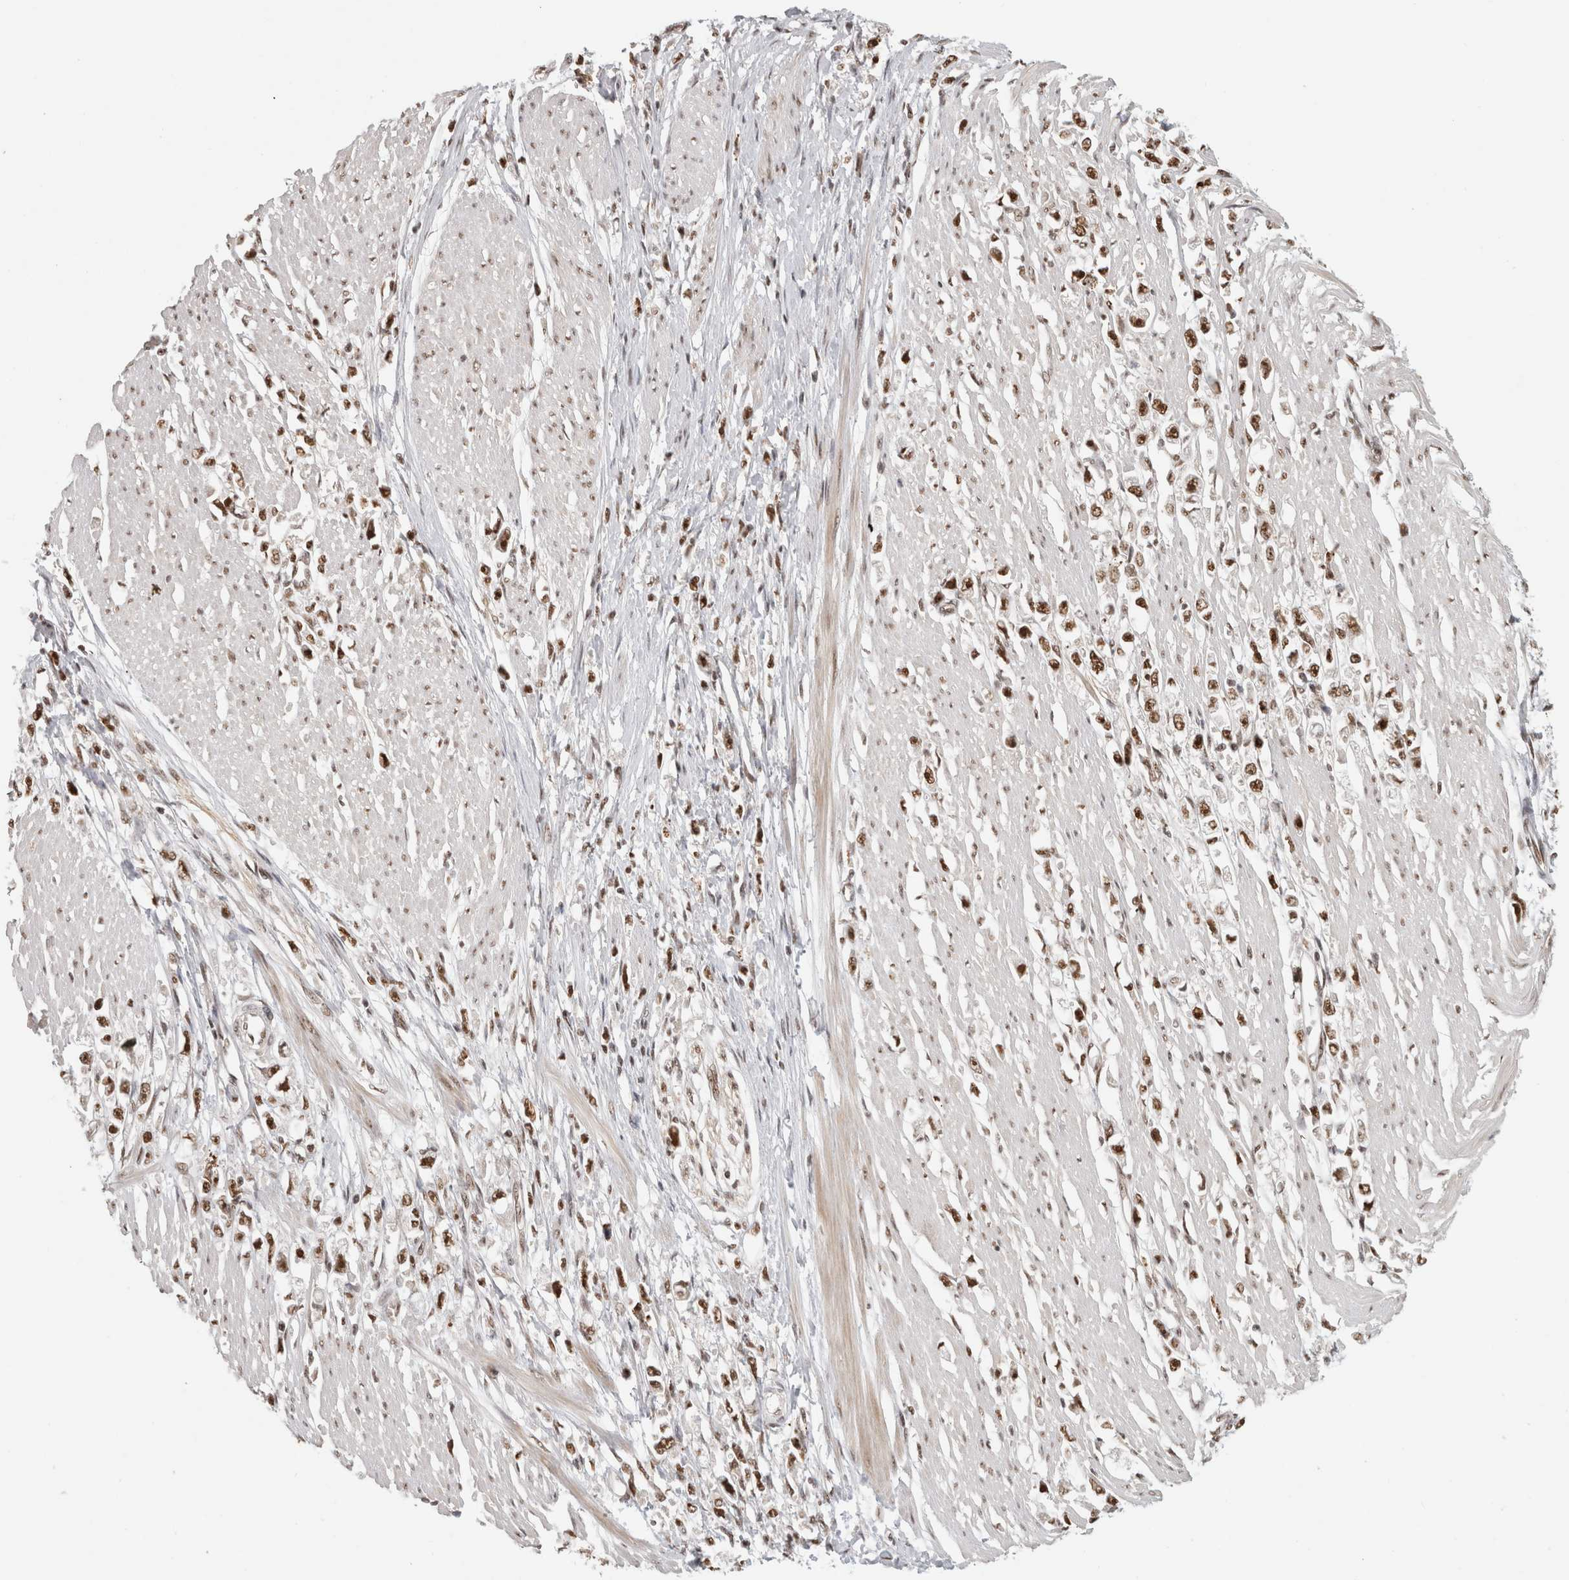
{"staining": {"intensity": "moderate", "quantity": ">75%", "location": "nuclear"}, "tissue": "stomach cancer", "cell_type": "Tumor cells", "image_type": "cancer", "snomed": [{"axis": "morphology", "description": "Adenocarcinoma, NOS"}, {"axis": "topography", "description": "Stomach"}], "caption": "Stomach cancer (adenocarcinoma) stained with a protein marker displays moderate staining in tumor cells.", "gene": "EBNA1BP2", "patient": {"sex": "female", "age": 59}}